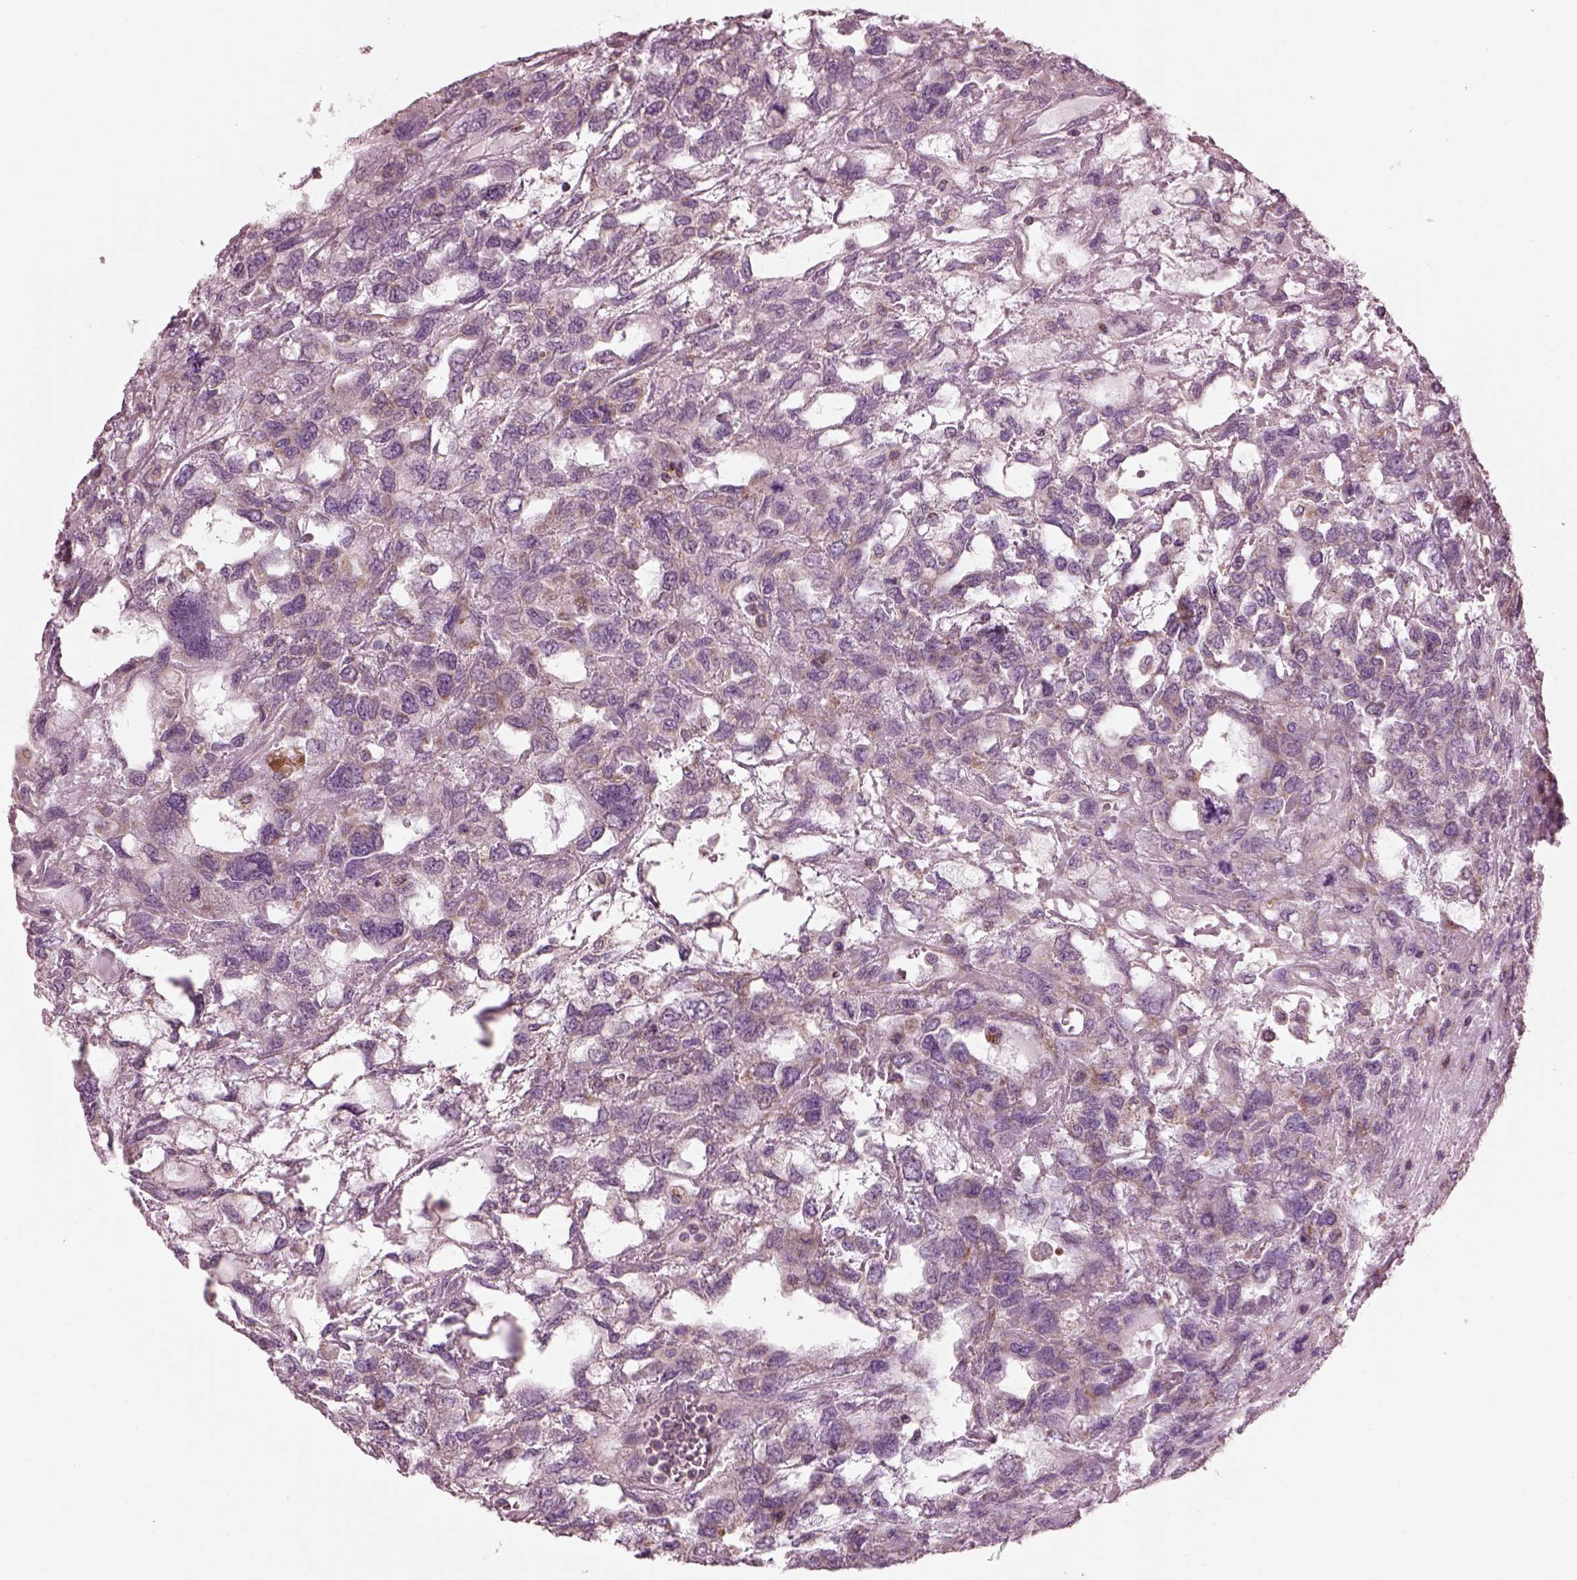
{"staining": {"intensity": "weak", "quantity": ">75%", "location": "cytoplasmic/membranous"}, "tissue": "testis cancer", "cell_type": "Tumor cells", "image_type": "cancer", "snomed": [{"axis": "morphology", "description": "Seminoma, NOS"}, {"axis": "topography", "description": "Testis"}], "caption": "About >75% of tumor cells in testis cancer exhibit weak cytoplasmic/membranous protein positivity as visualized by brown immunohistochemical staining.", "gene": "ATP5MF", "patient": {"sex": "male", "age": 52}}